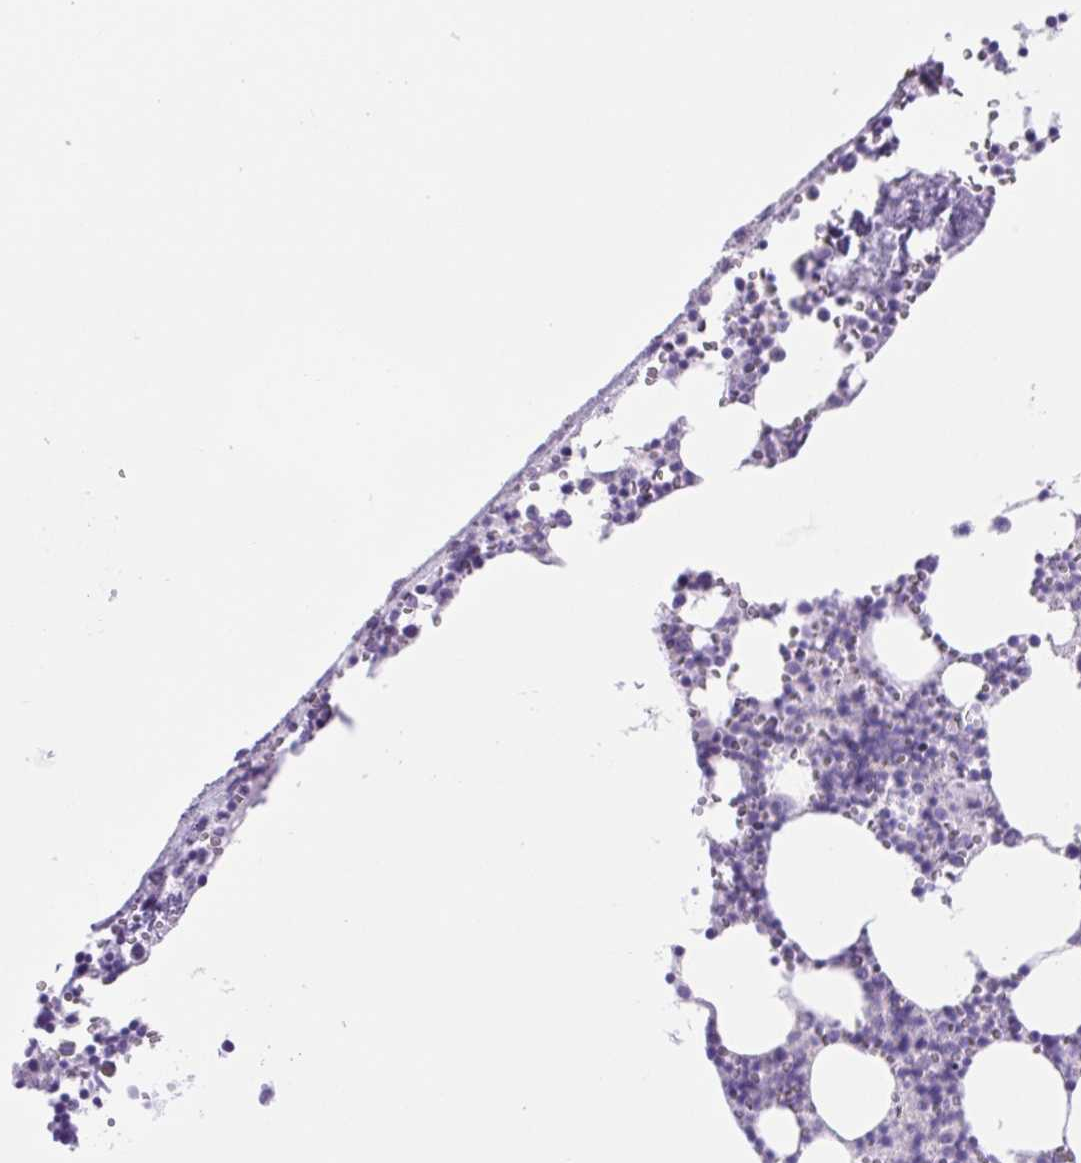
{"staining": {"intensity": "negative", "quantity": "none", "location": "none"}, "tissue": "bone marrow", "cell_type": "Hematopoietic cells", "image_type": "normal", "snomed": [{"axis": "morphology", "description": "Normal tissue, NOS"}, {"axis": "topography", "description": "Bone marrow"}], "caption": "High magnification brightfield microscopy of unremarkable bone marrow stained with DAB (brown) and counterstained with hematoxylin (blue): hematopoietic cells show no significant expression.", "gene": "CDSN", "patient": {"sex": "male", "age": 54}}